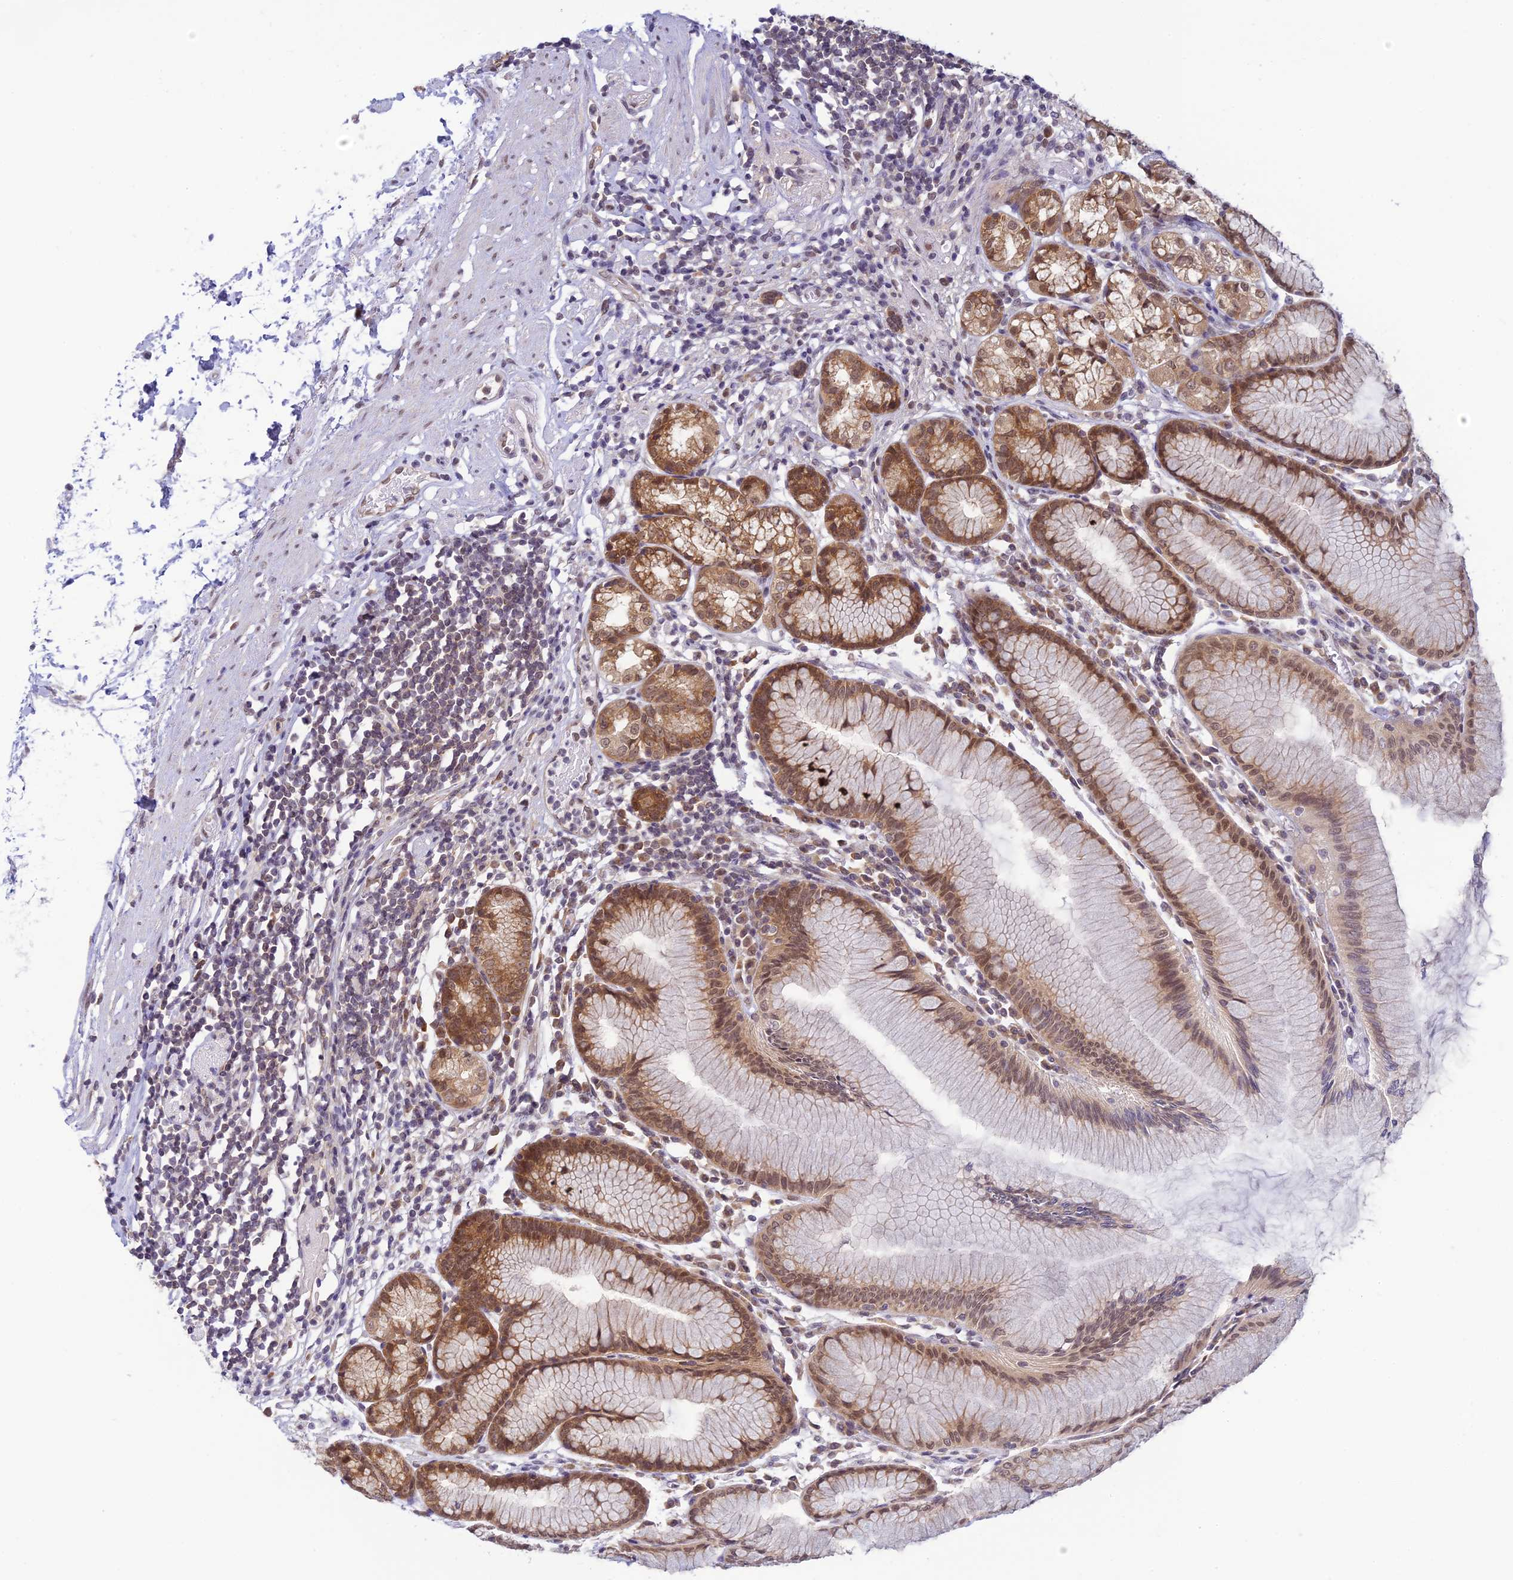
{"staining": {"intensity": "moderate", "quantity": ">75%", "location": "cytoplasmic/membranous,nuclear"}, "tissue": "stomach", "cell_type": "Glandular cells", "image_type": "normal", "snomed": [{"axis": "morphology", "description": "Normal tissue, NOS"}, {"axis": "topography", "description": "Stomach"}], "caption": "Approximately >75% of glandular cells in benign stomach show moderate cytoplasmic/membranous,nuclear protein positivity as visualized by brown immunohistochemical staining.", "gene": "SKIC8", "patient": {"sex": "female", "age": 57}}